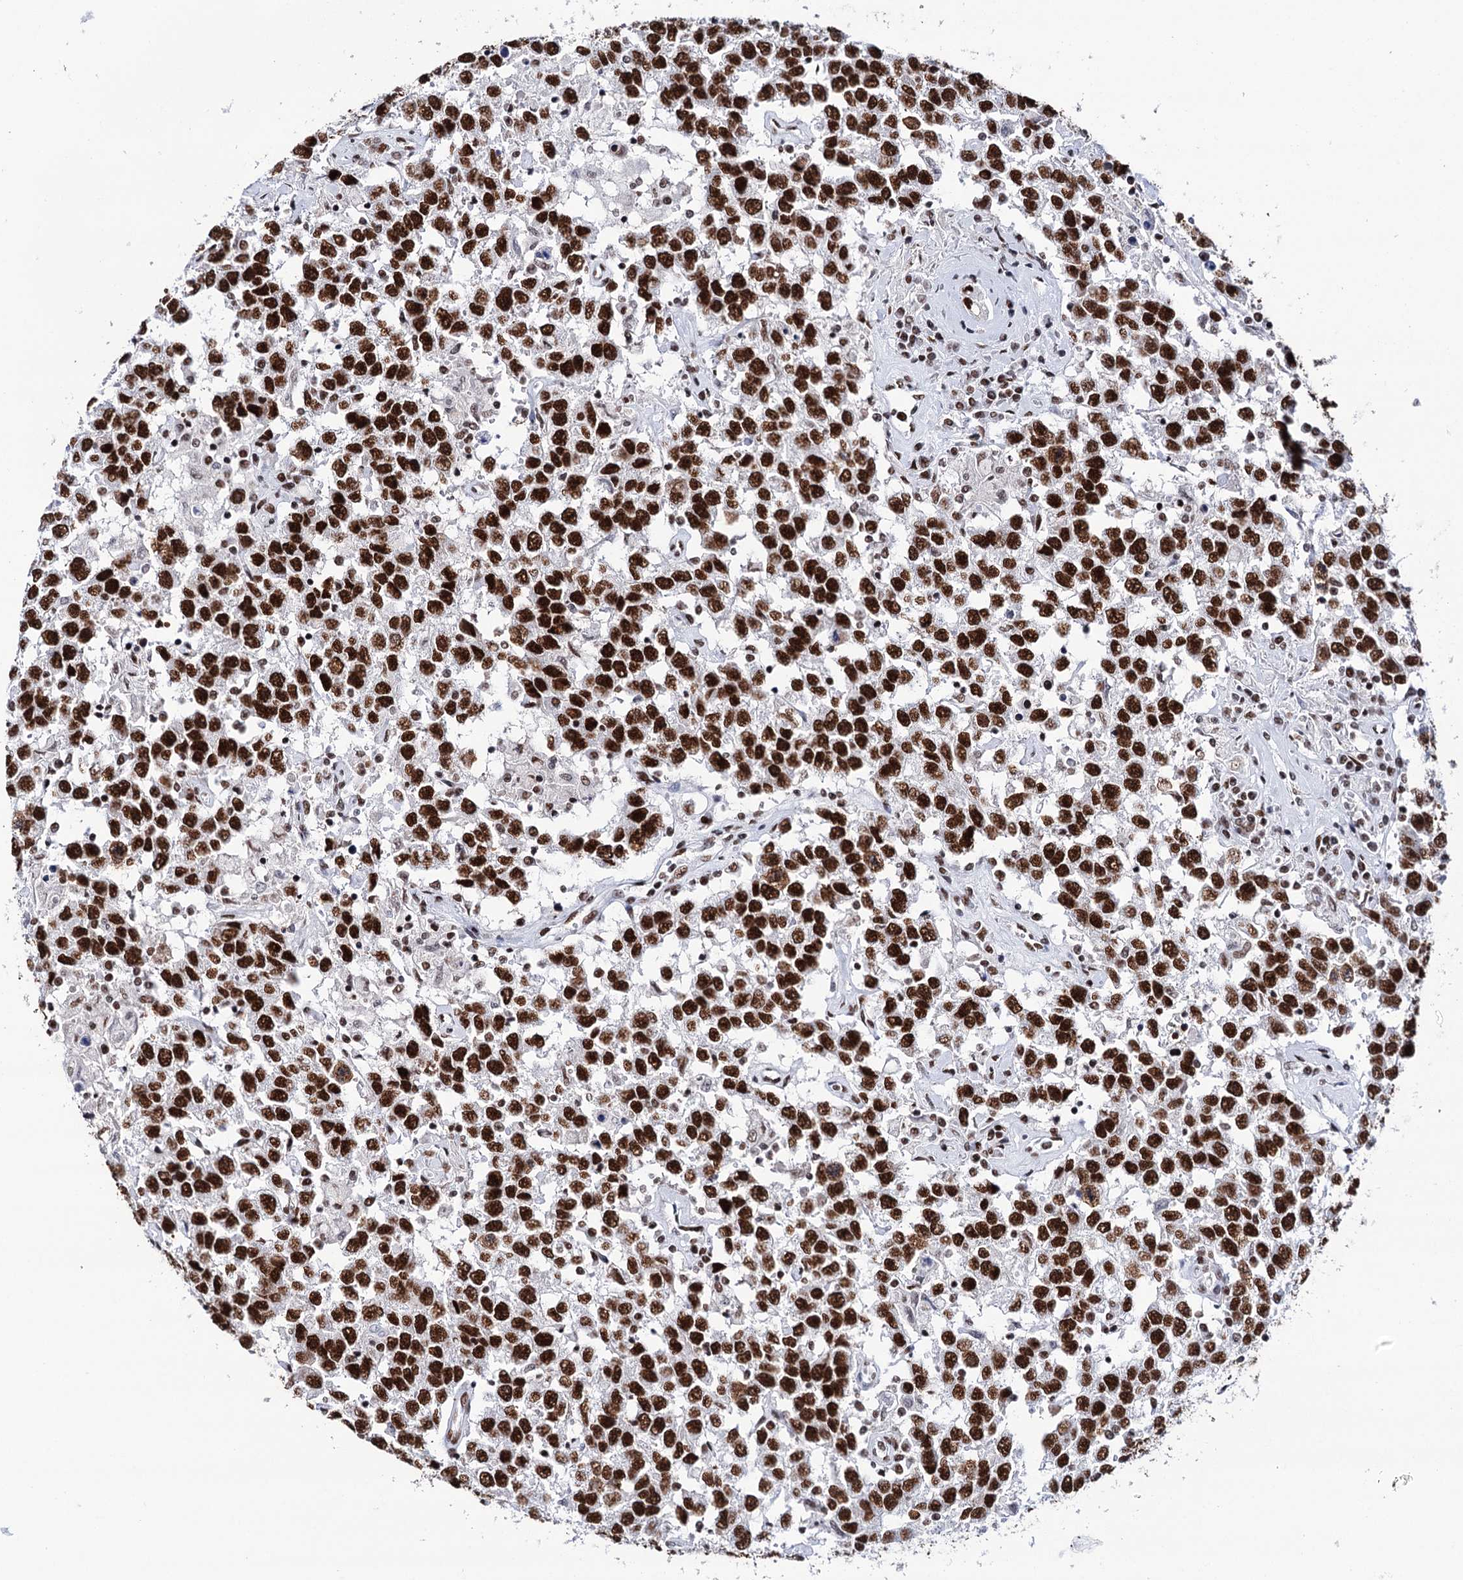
{"staining": {"intensity": "strong", "quantity": ">75%", "location": "nuclear"}, "tissue": "testis cancer", "cell_type": "Tumor cells", "image_type": "cancer", "snomed": [{"axis": "morphology", "description": "Seminoma, NOS"}, {"axis": "topography", "description": "Testis"}], "caption": "The histopathology image reveals immunohistochemical staining of testis cancer. There is strong nuclear positivity is identified in about >75% of tumor cells.", "gene": "MATR3", "patient": {"sex": "male", "age": 41}}